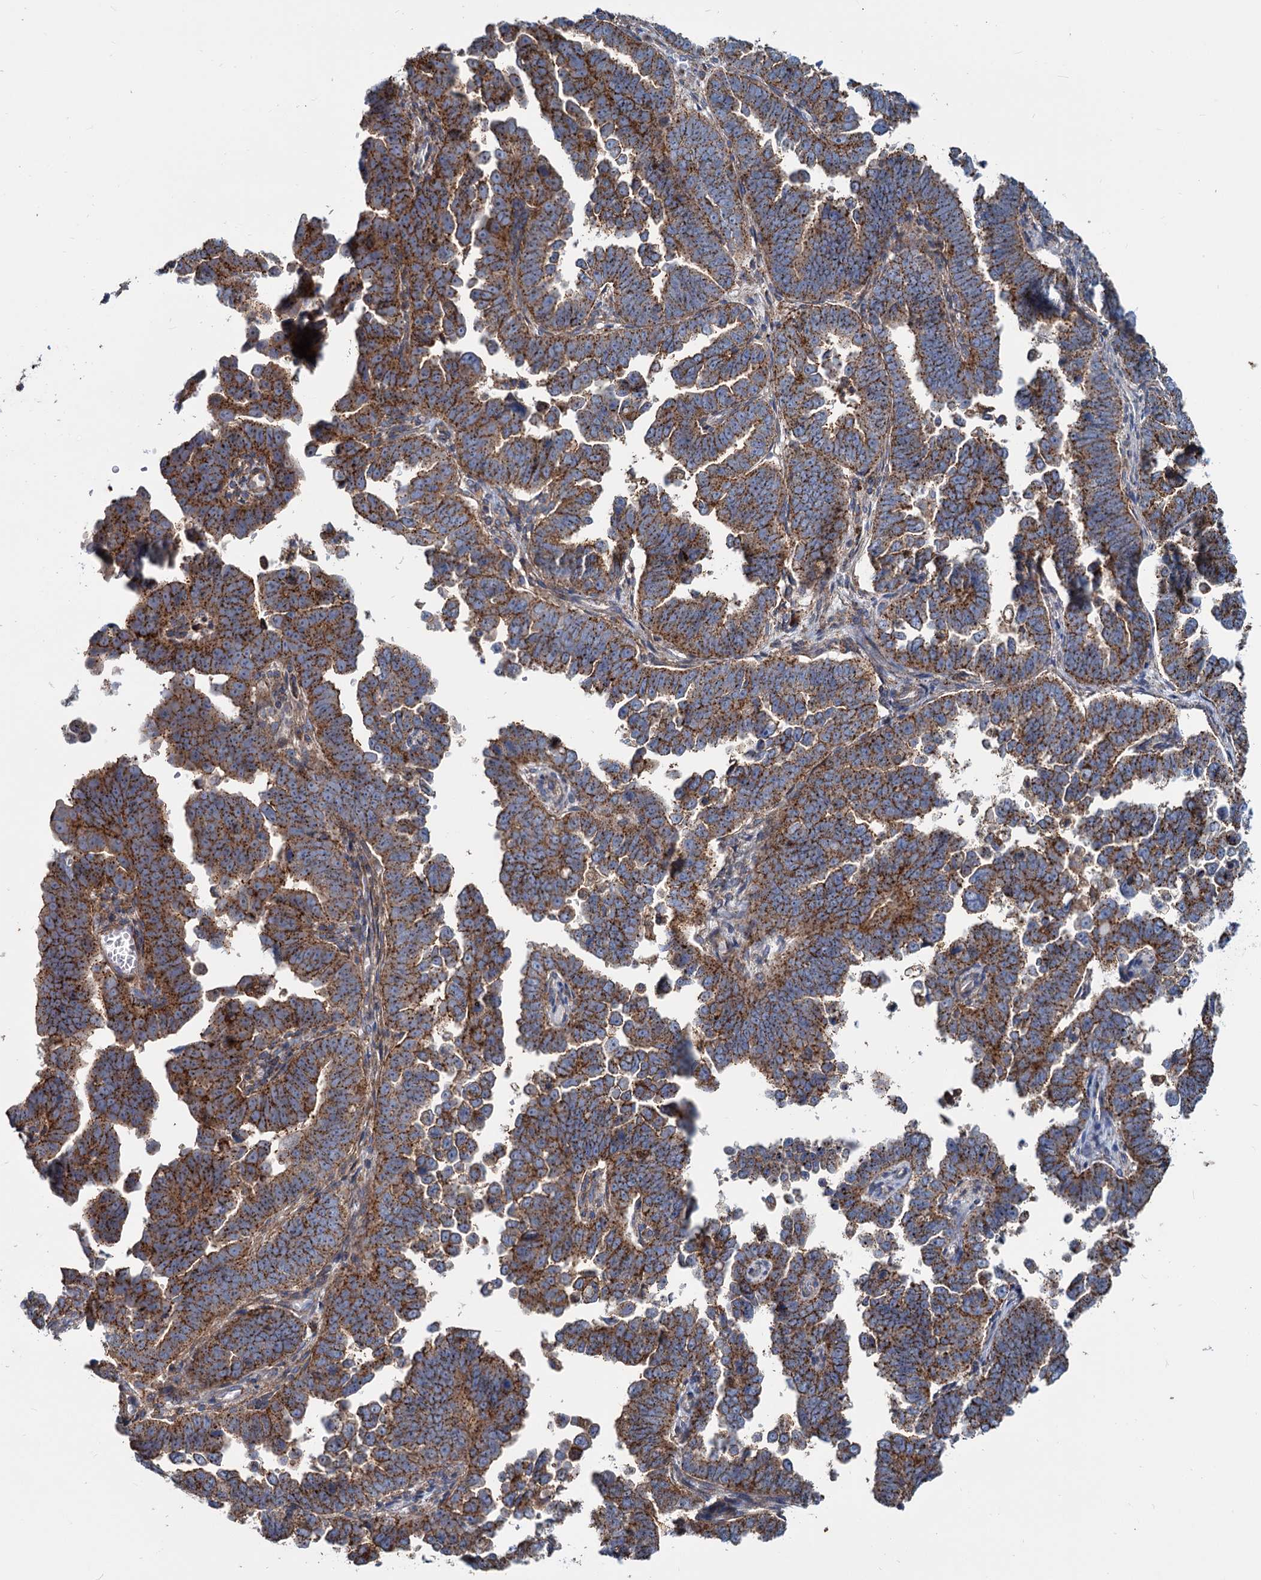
{"staining": {"intensity": "moderate", "quantity": ">75%", "location": "cytoplasmic/membranous"}, "tissue": "endometrial cancer", "cell_type": "Tumor cells", "image_type": "cancer", "snomed": [{"axis": "morphology", "description": "Adenocarcinoma, NOS"}, {"axis": "topography", "description": "Endometrium"}], "caption": "Protein analysis of endometrial cancer (adenocarcinoma) tissue demonstrates moderate cytoplasmic/membranous staining in approximately >75% of tumor cells.", "gene": "PSEN1", "patient": {"sex": "female", "age": 75}}